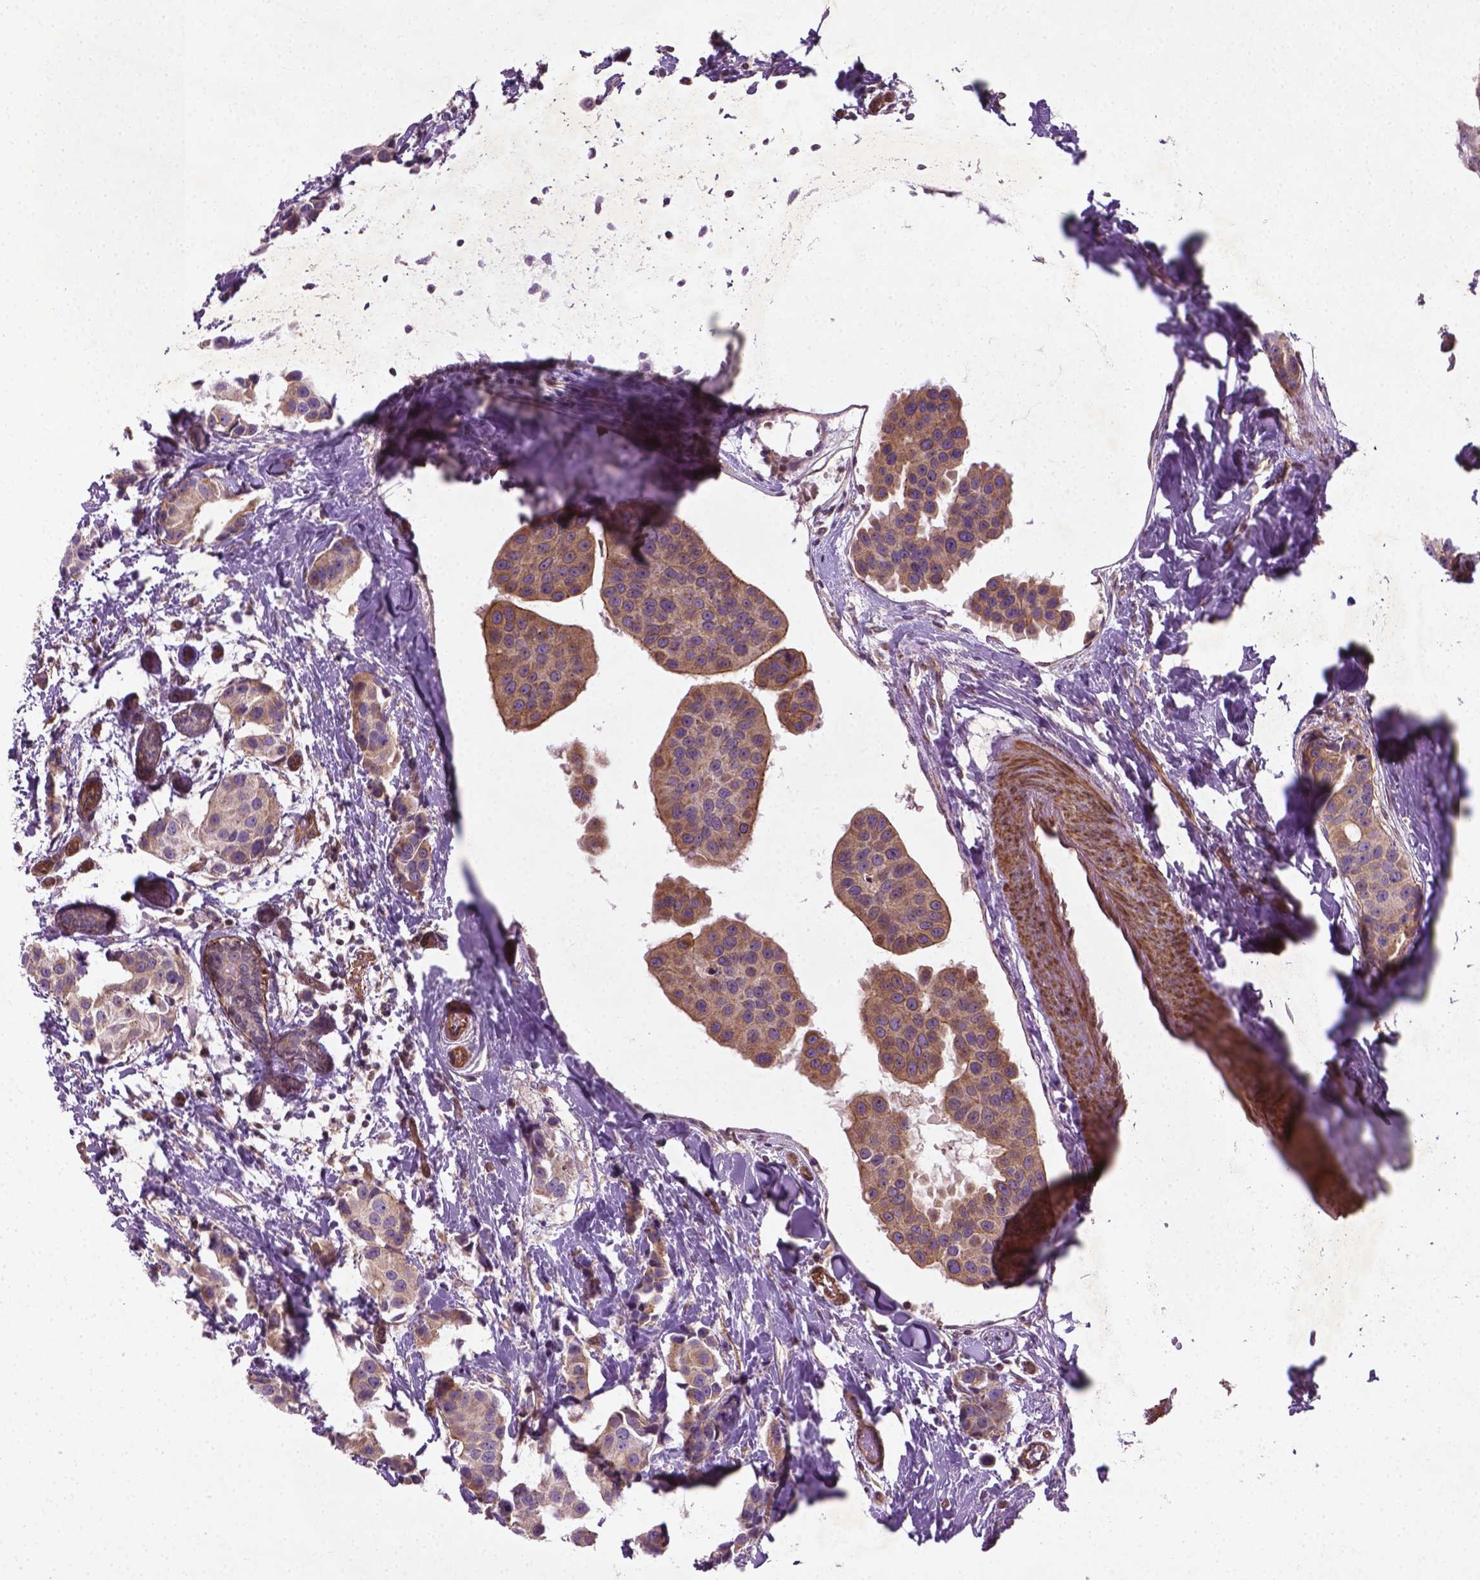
{"staining": {"intensity": "weak", "quantity": ">75%", "location": "cytoplasmic/membranous"}, "tissue": "breast cancer", "cell_type": "Tumor cells", "image_type": "cancer", "snomed": [{"axis": "morphology", "description": "Normal tissue, NOS"}, {"axis": "morphology", "description": "Duct carcinoma"}, {"axis": "topography", "description": "Breast"}], "caption": "Protein analysis of breast cancer tissue exhibits weak cytoplasmic/membranous positivity in about >75% of tumor cells.", "gene": "TCHP", "patient": {"sex": "female", "age": 39}}